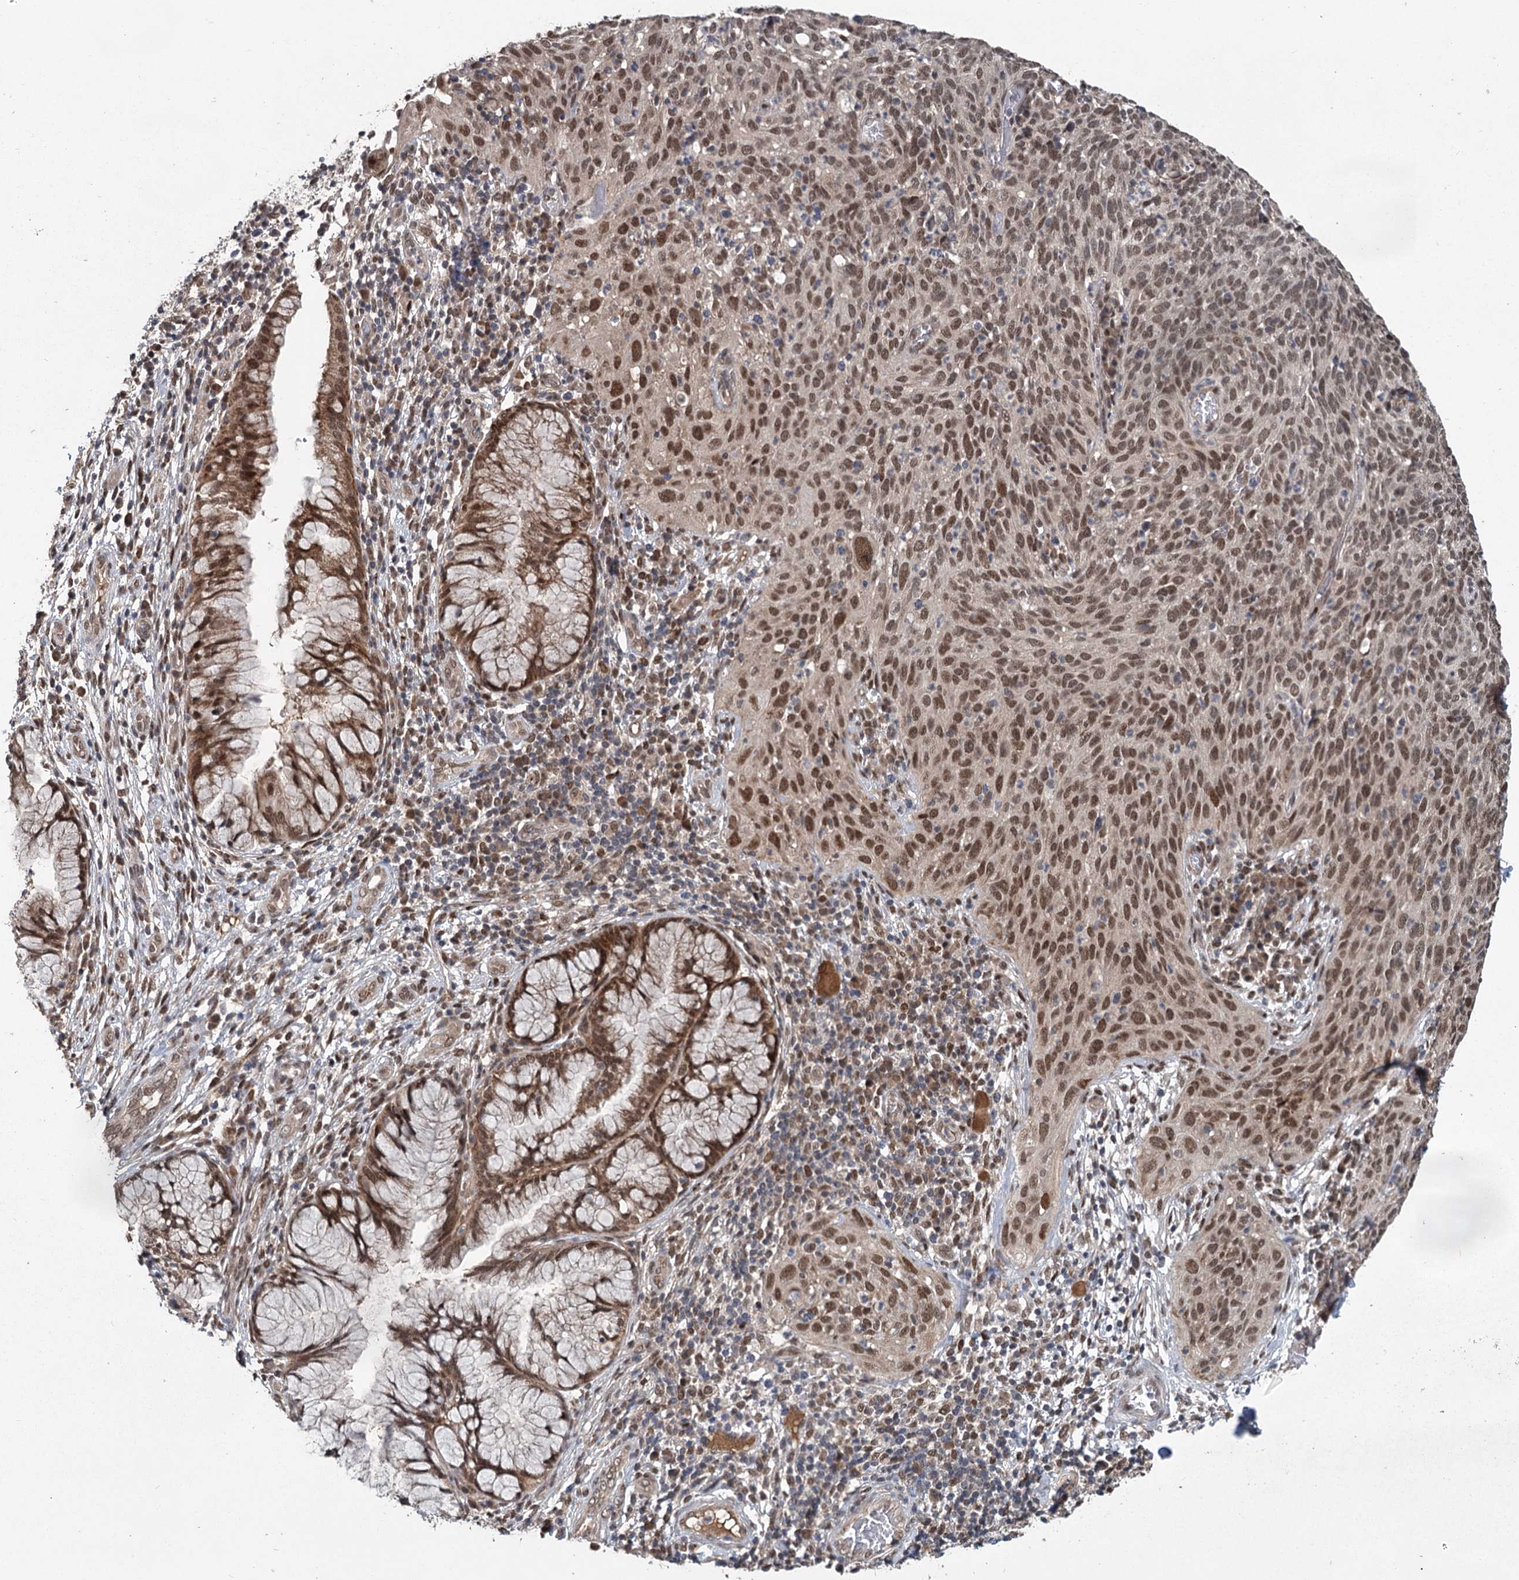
{"staining": {"intensity": "moderate", "quantity": ">75%", "location": "nuclear"}, "tissue": "cervical cancer", "cell_type": "Tumor cells", "image_type": "cancer", "snomed": [{"axis": "morphology", "description": "Squamous cell carcinoma, NOS"}, {"axis": "topography", "description": "Cervix"}], "caption": "This photomicrograph shows cervical cancer stained with immunohistochemistry (IHC) to label a protein in brown. The nuclear of tumor cells show moderate positivity for the protein. Nuclei are counter-stained blue.", "gene": "MYG1", "patient": {"sex": "female", "age": 31}}